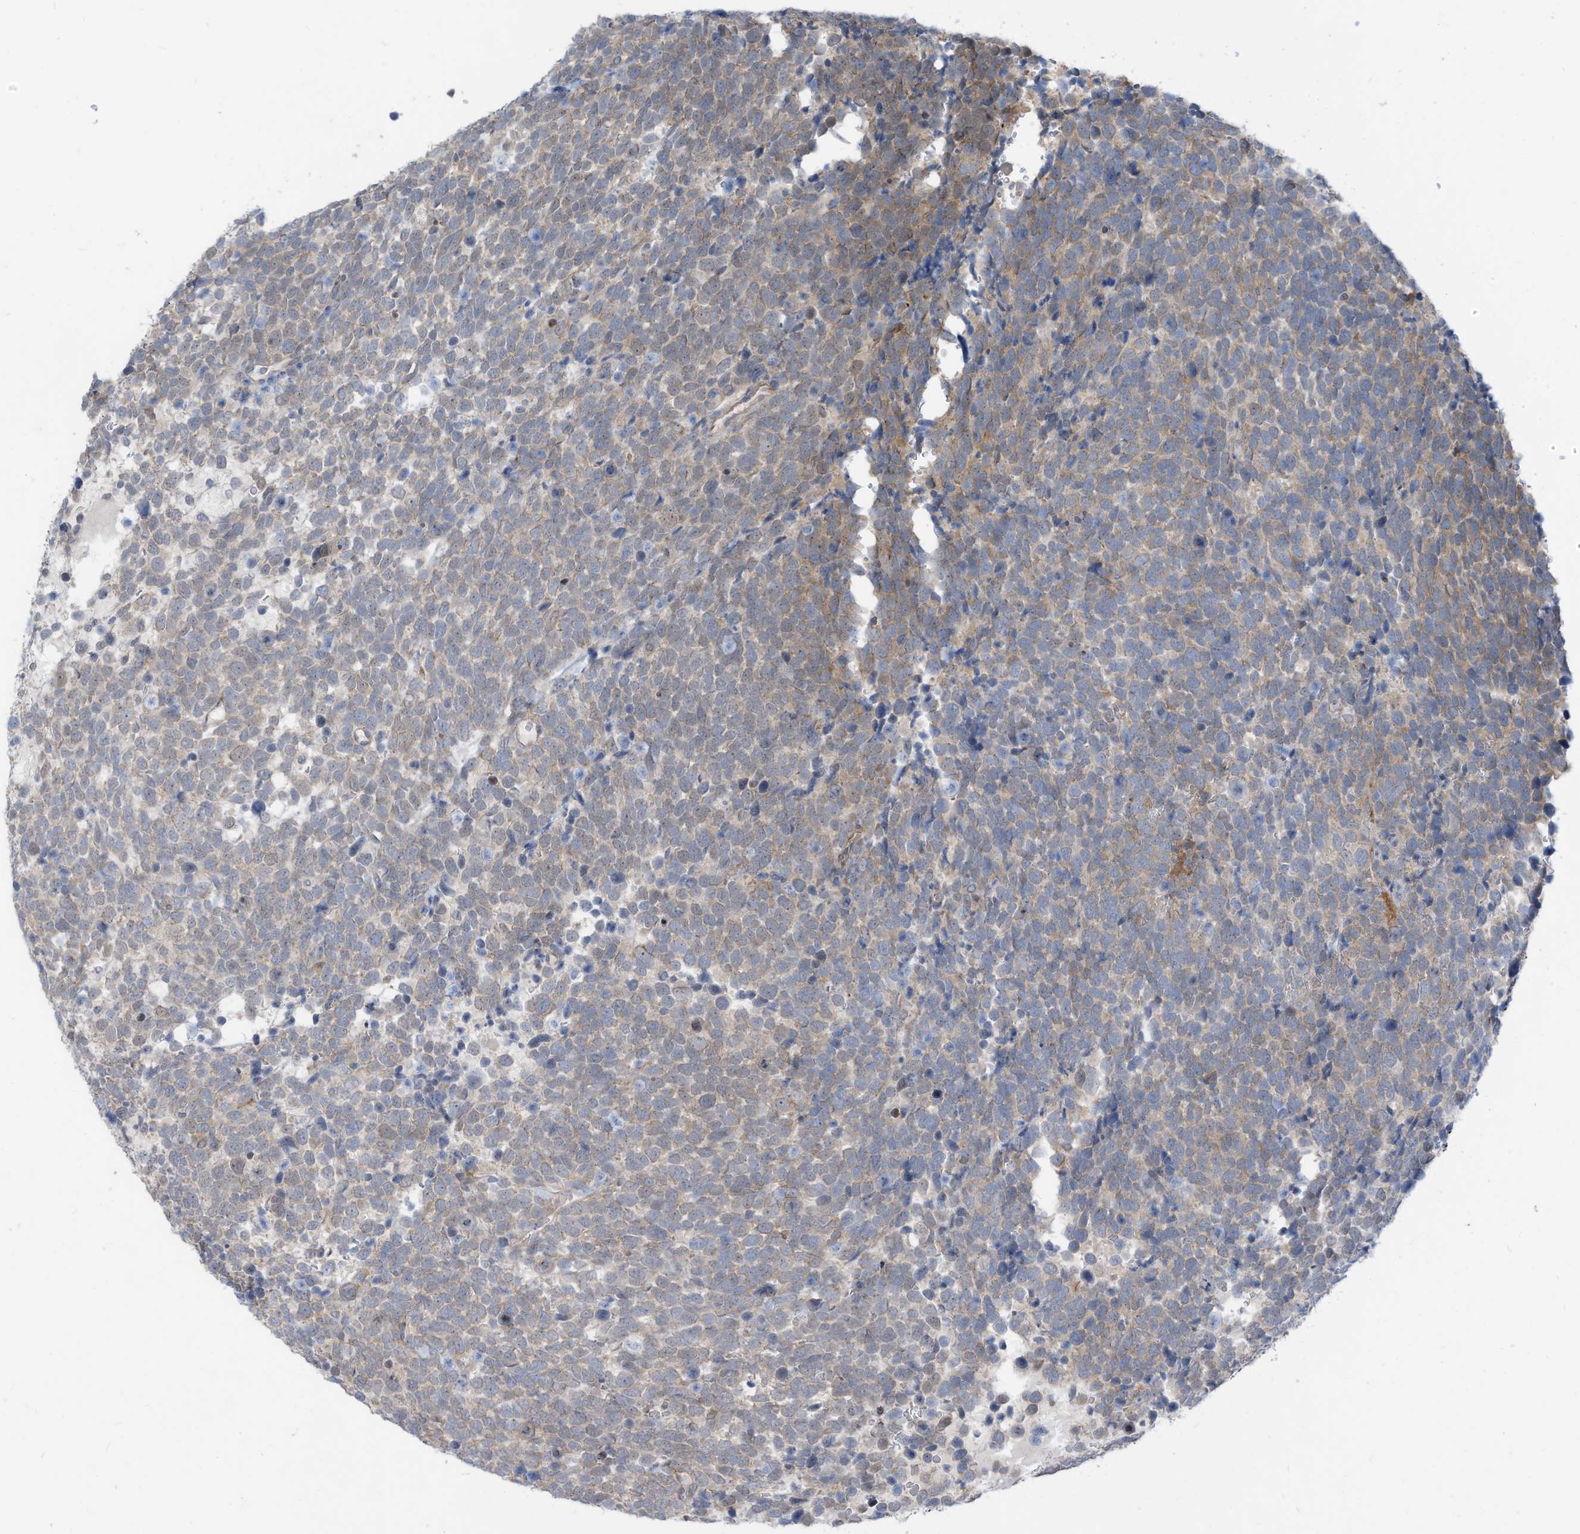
{"staining": {"intensity": "weak", "quantity": "25%-75%", "location": "cytoplasmic/membranous"}, "tissue": "urothelial cancer", "cell_type": "Tumor cells", "image_type": "cancer", "snomed": [{"axis": "morphology", "description": "Urothelial carcinoma, High grade"}, {"axis": "topography", "description": "Urinary bladder"}], "caption": "Protein staining of urothelial carcinoma (high-grade) tissue exhibits weak cytoplasmic/membranous staining in about 25%-75% of tumor cells.", "gene": "GPATCH3", "patient": {"sex": "female", "age": 82}}